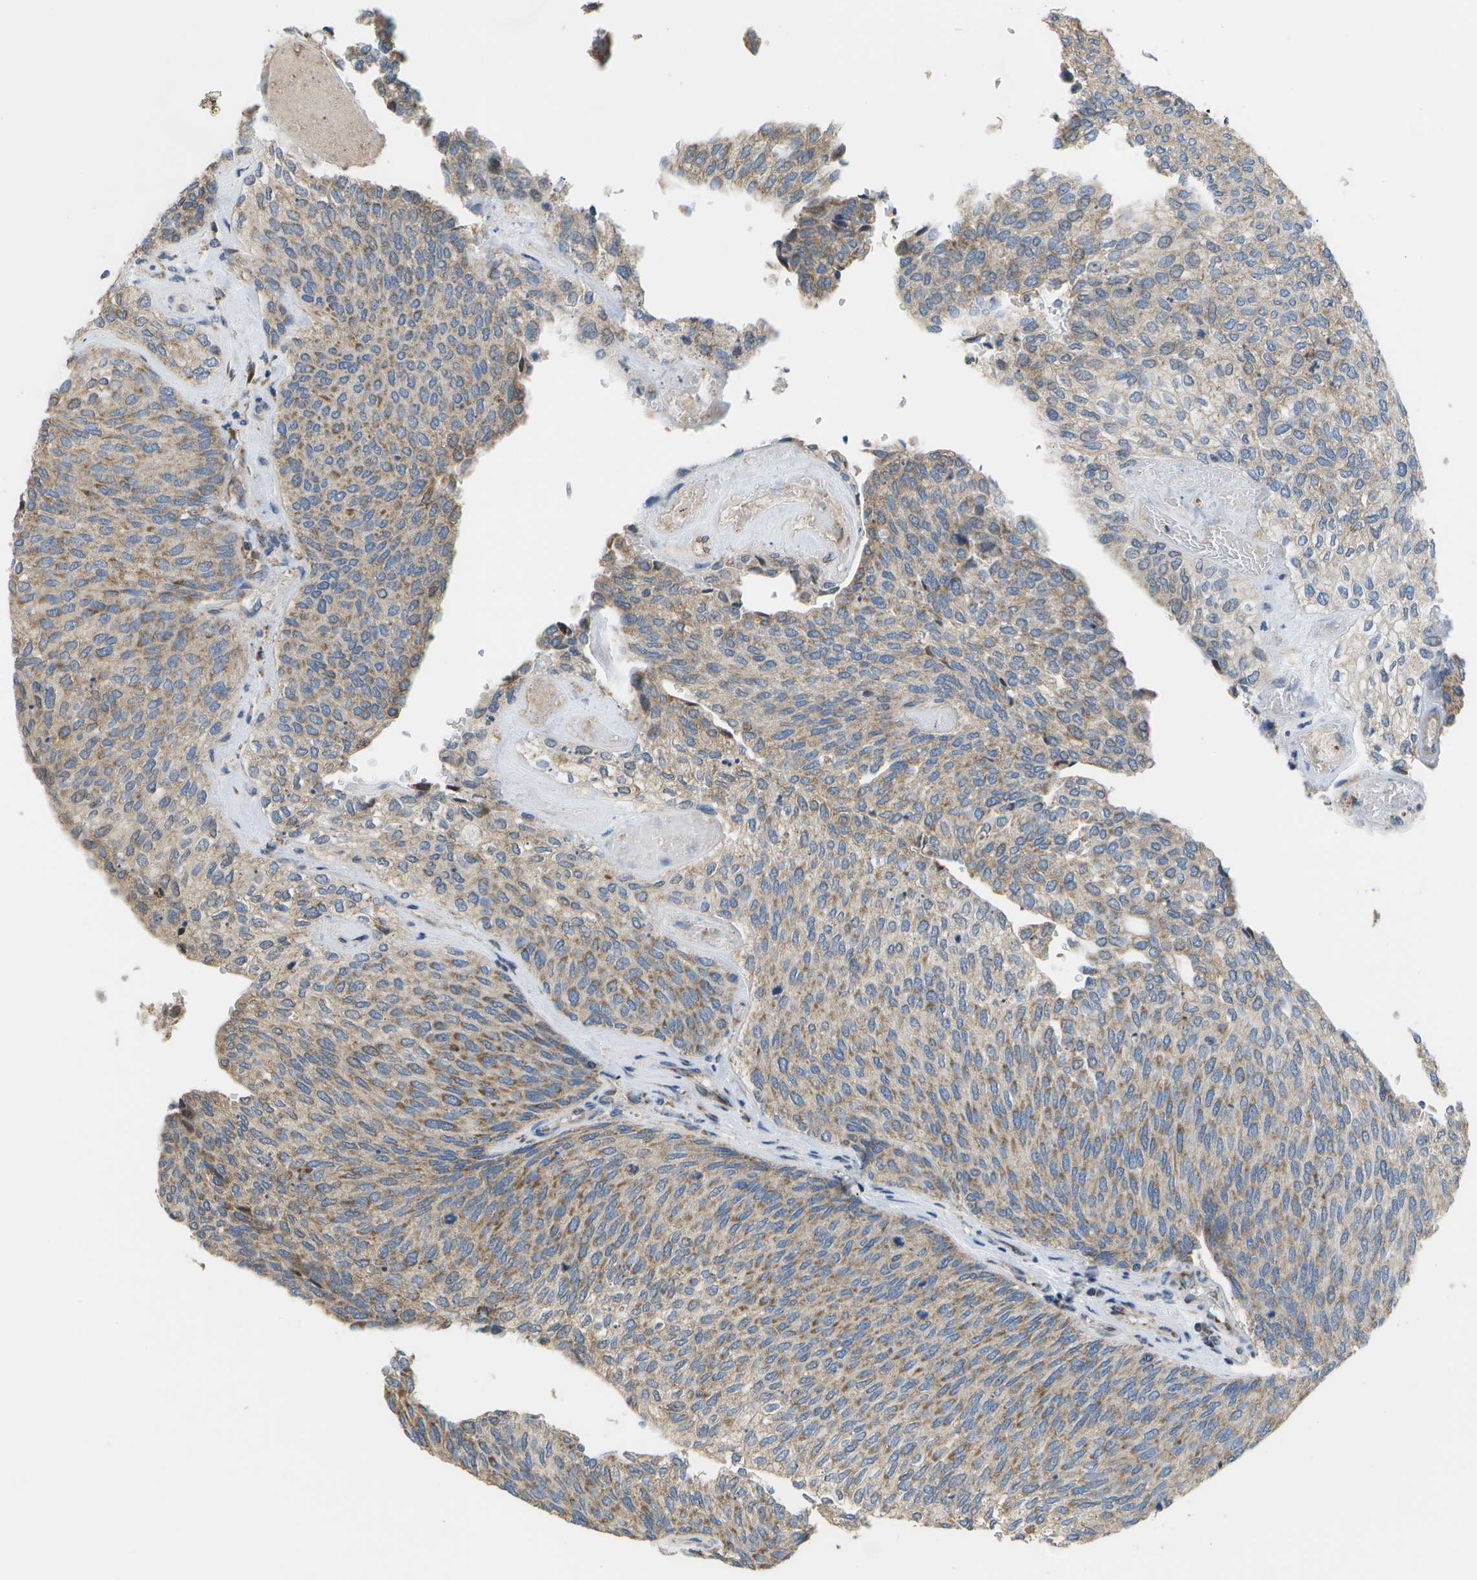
{"staining": {"intensity": "moderate", "quantity": "25%-75%", "location": "cytoplasmic/membranous"}, "tissue": "urothelial cancer", "cell_type": "Tumor cells", "image_type": "cancer", "snomed": [{"axis": "morphology", "description": "Urothelial carcinoma, Low grade"}, {"axis": "topography", "description": "Urinary bladder"}], "caption": "The histopathology image displays staining of urothelial carcinoma (low-grade), revealing moderate cytoplasmic/membranous protein staining (brown color) within tumor cells.", "gene": "HADHA", "patient": {"sex": "female", "age": 79}}